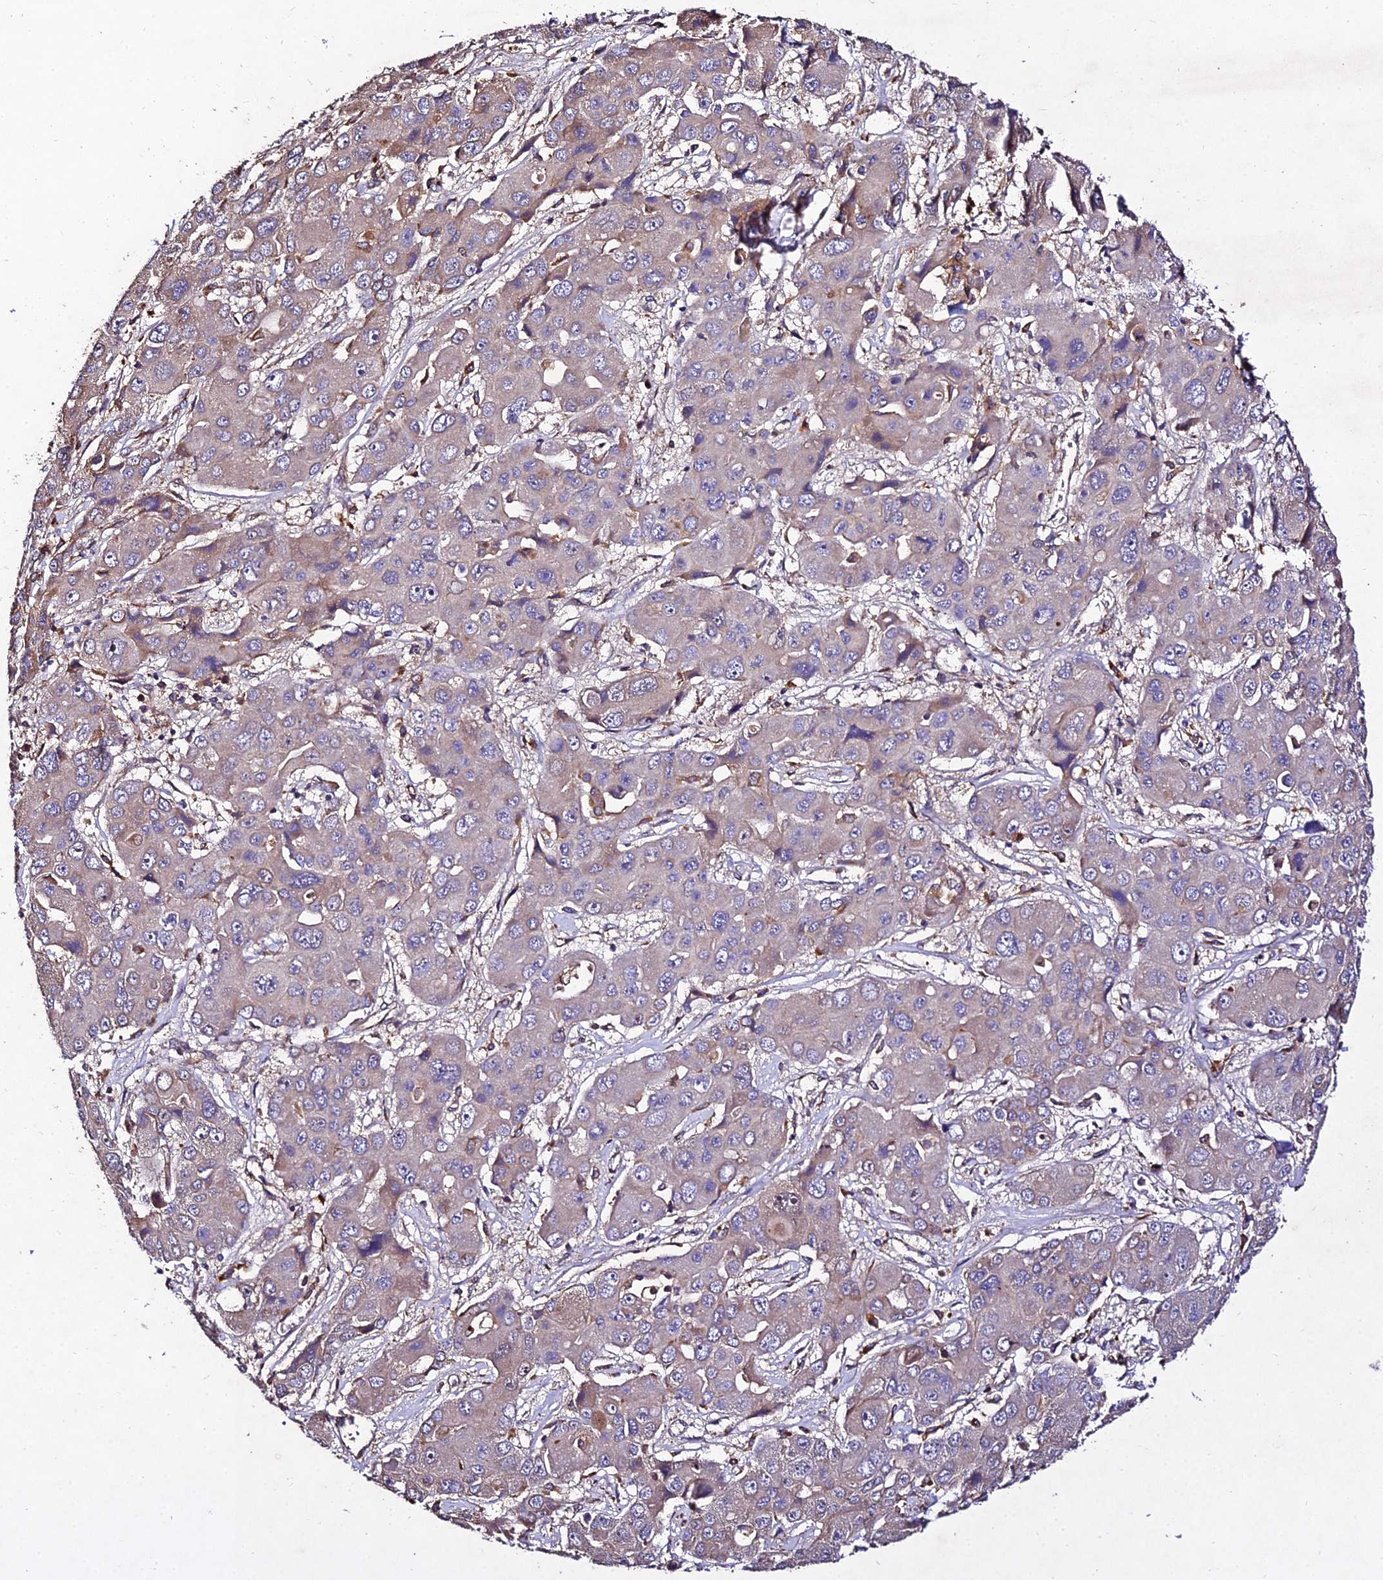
{"staining": {"intensity": "weak", "quantity": ">75%", "location": "cytoplasmic/membranous"}, "tissue": "liver cancer", "cell_type": "Tumor cells", "image_type": "cancer", "snomed": [{"axis": "morphology", "description": "Cholangiocarcinoma"}, {"axis": "topography", "description": "Liver"}], "caption": "Brown immunohistochemical staining in cholangiocarcinoma (liver) exhibits weak cytoplasmic/membranous expression in about >75% of tumor cells.", "gene": "AP3M2", "patient": {"sex": "male", "age": 67}}